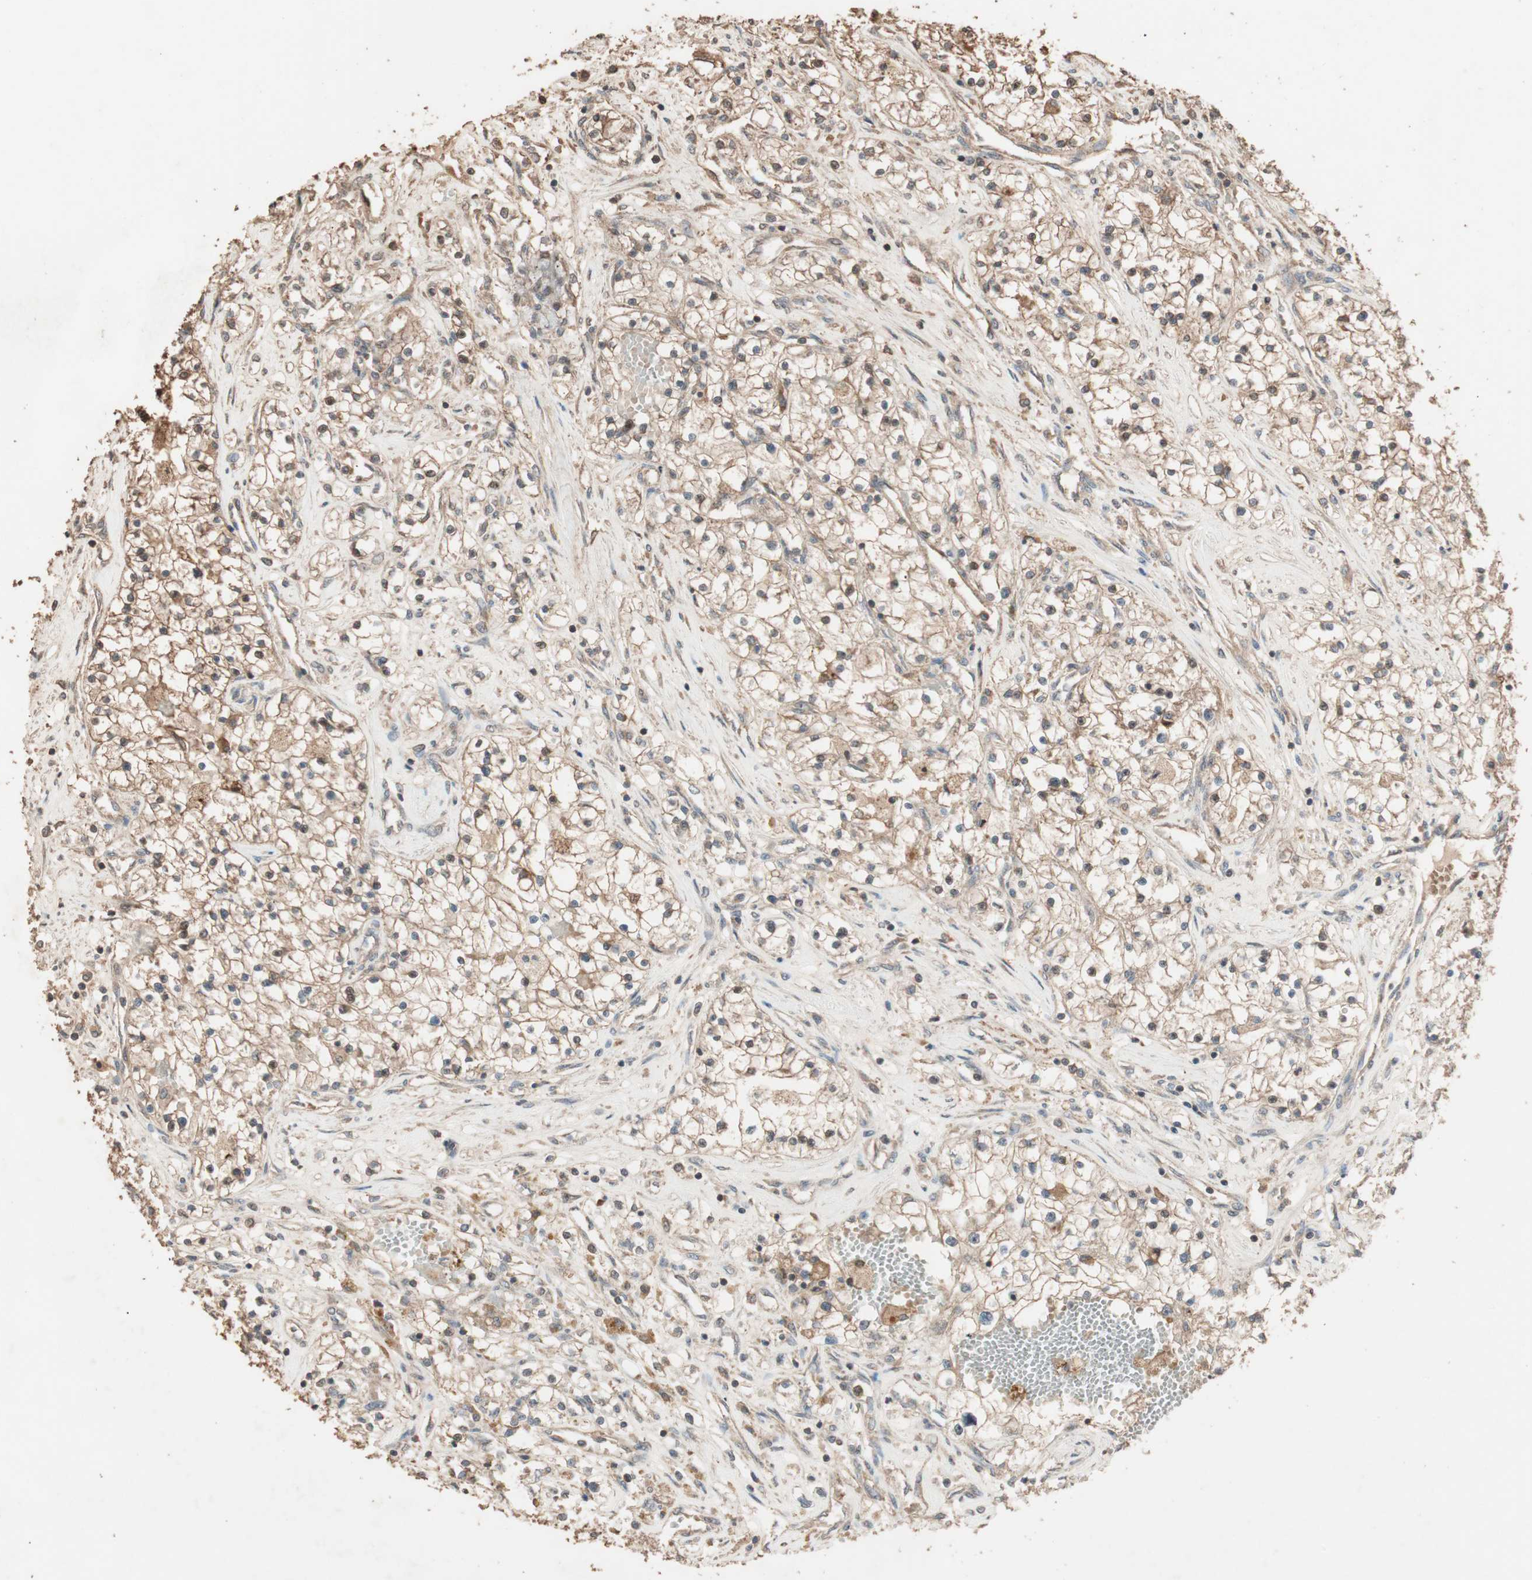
{"staining": {"intensity": "moderate", "quantity": ">75%", "location": "cytoplasmic/membranous"}, "tissue": "renal cancer", "cell_type": "Tumor cells", "image_type": "cancer", "snomed": [{"axis": "morphology", "description": "Adenocarcinoma, NOS"}, {"axis": "topography", "description": "Kidney"}], "caption": "This photomicrograph shows adenocarcinoma (renal) stained with immunohistochemistry (IHC) to label a protein in brown. The cytoplasmic/membranous of tumor cells show moderate positivity for the protein. Nuclei are counter-stained blue.", "gene": "USP20", "patient": {"sex": "male", "age": 68}}